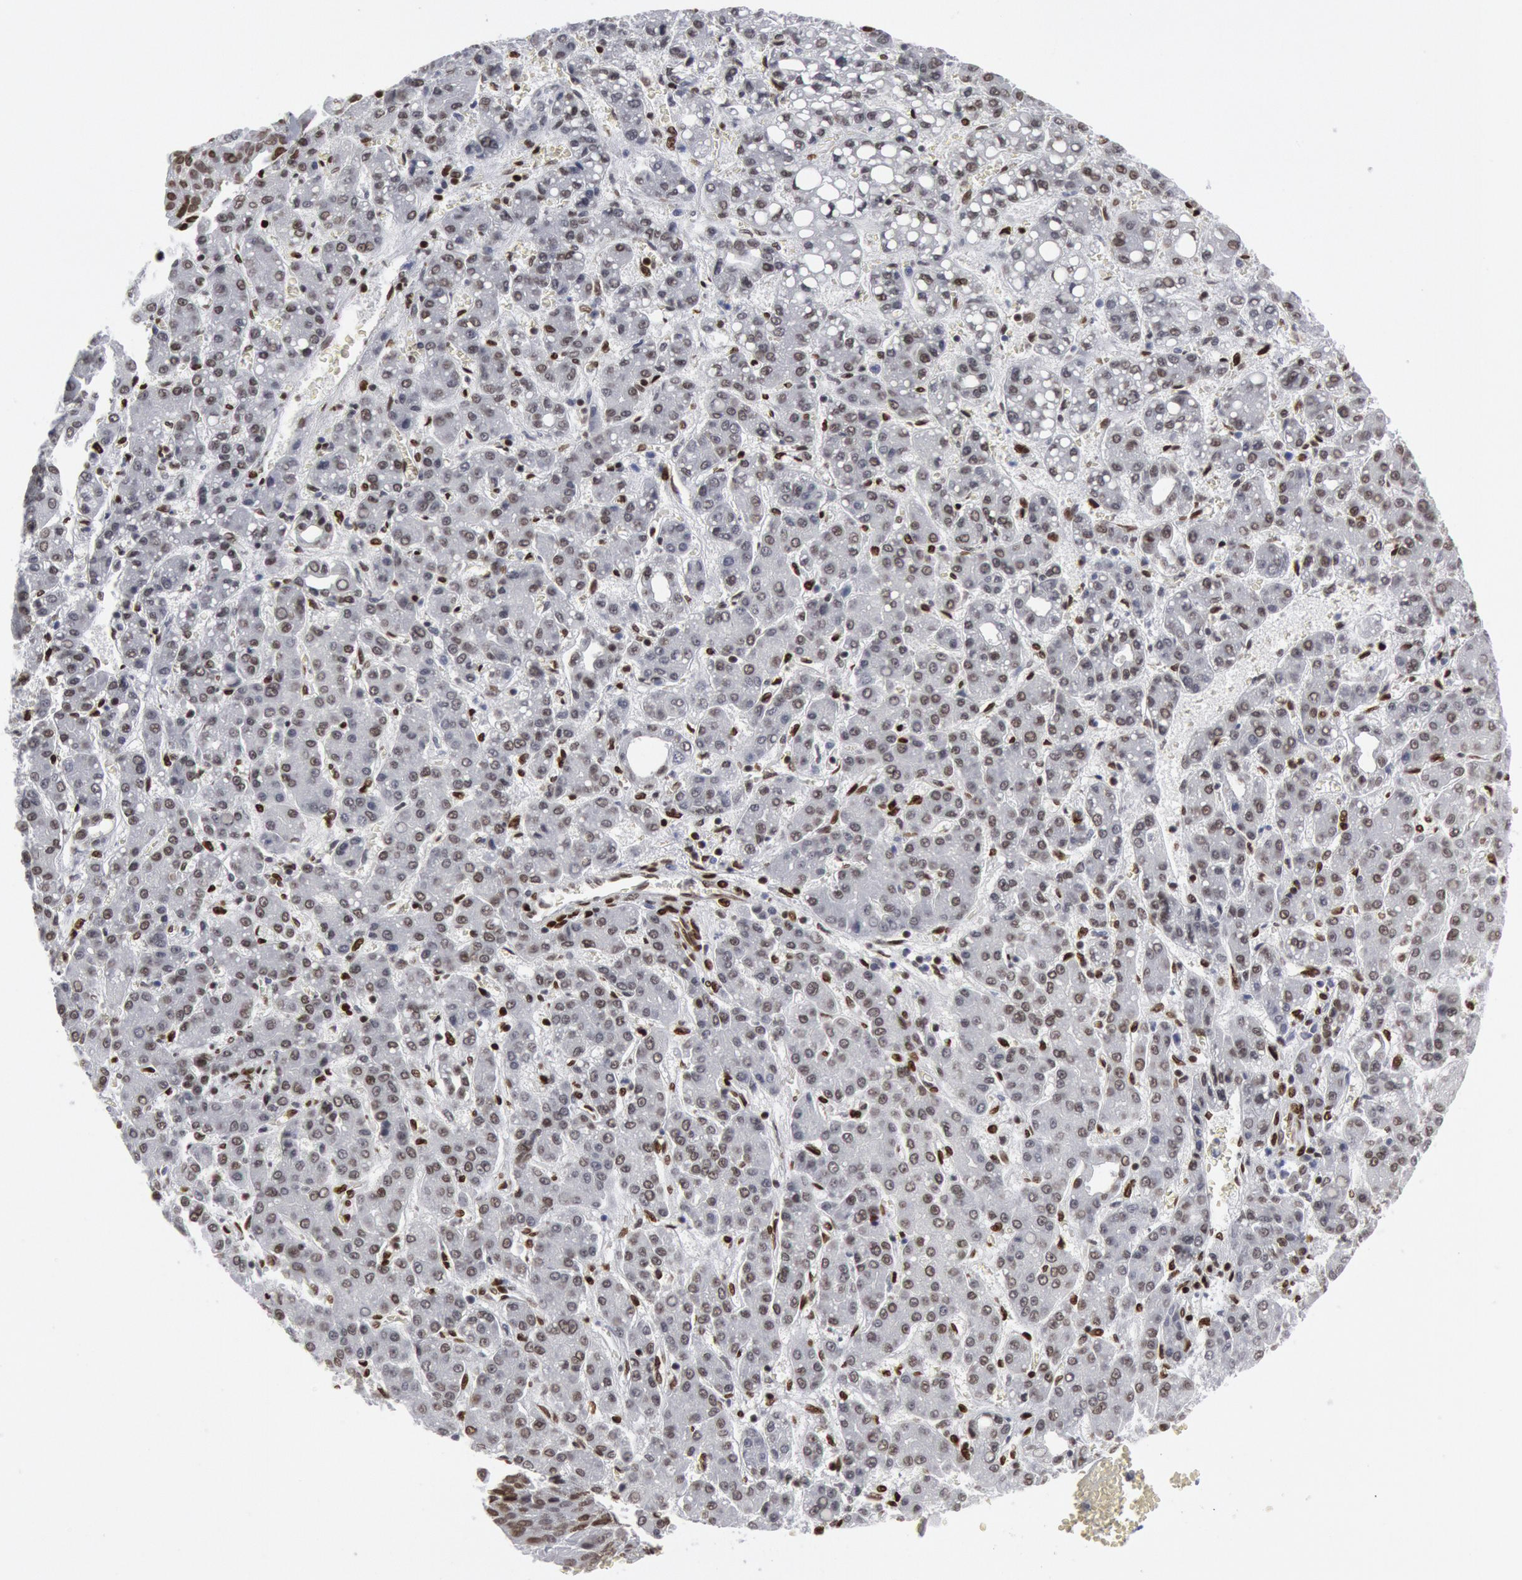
{"staining": {"intensity": "weak", "quantity": "25%-75%", "location": "nuclear"}, "tissue": "liver cancer", "cell_type": "Tumor cells", "image_type": "cancer", "snomed": [{"axis": "morphology", "description": "Carcinoma, Hepatocellular, NOS"}, {"axis": "topography", "description": "Liver"}], "caption": "Protein staining by immunohistochemistry (IHC) exhibits weak nuclear positivity in approximately 25%-75% of tumor cells in liver cancer. The staining was performed using DAB to visualize the protein expression in brown, while the nuclei were stained in blue with hematoxylin (Magnification: 20x).", "gene": "MECP2", "patient": {"sex": "male", "age": 69}}